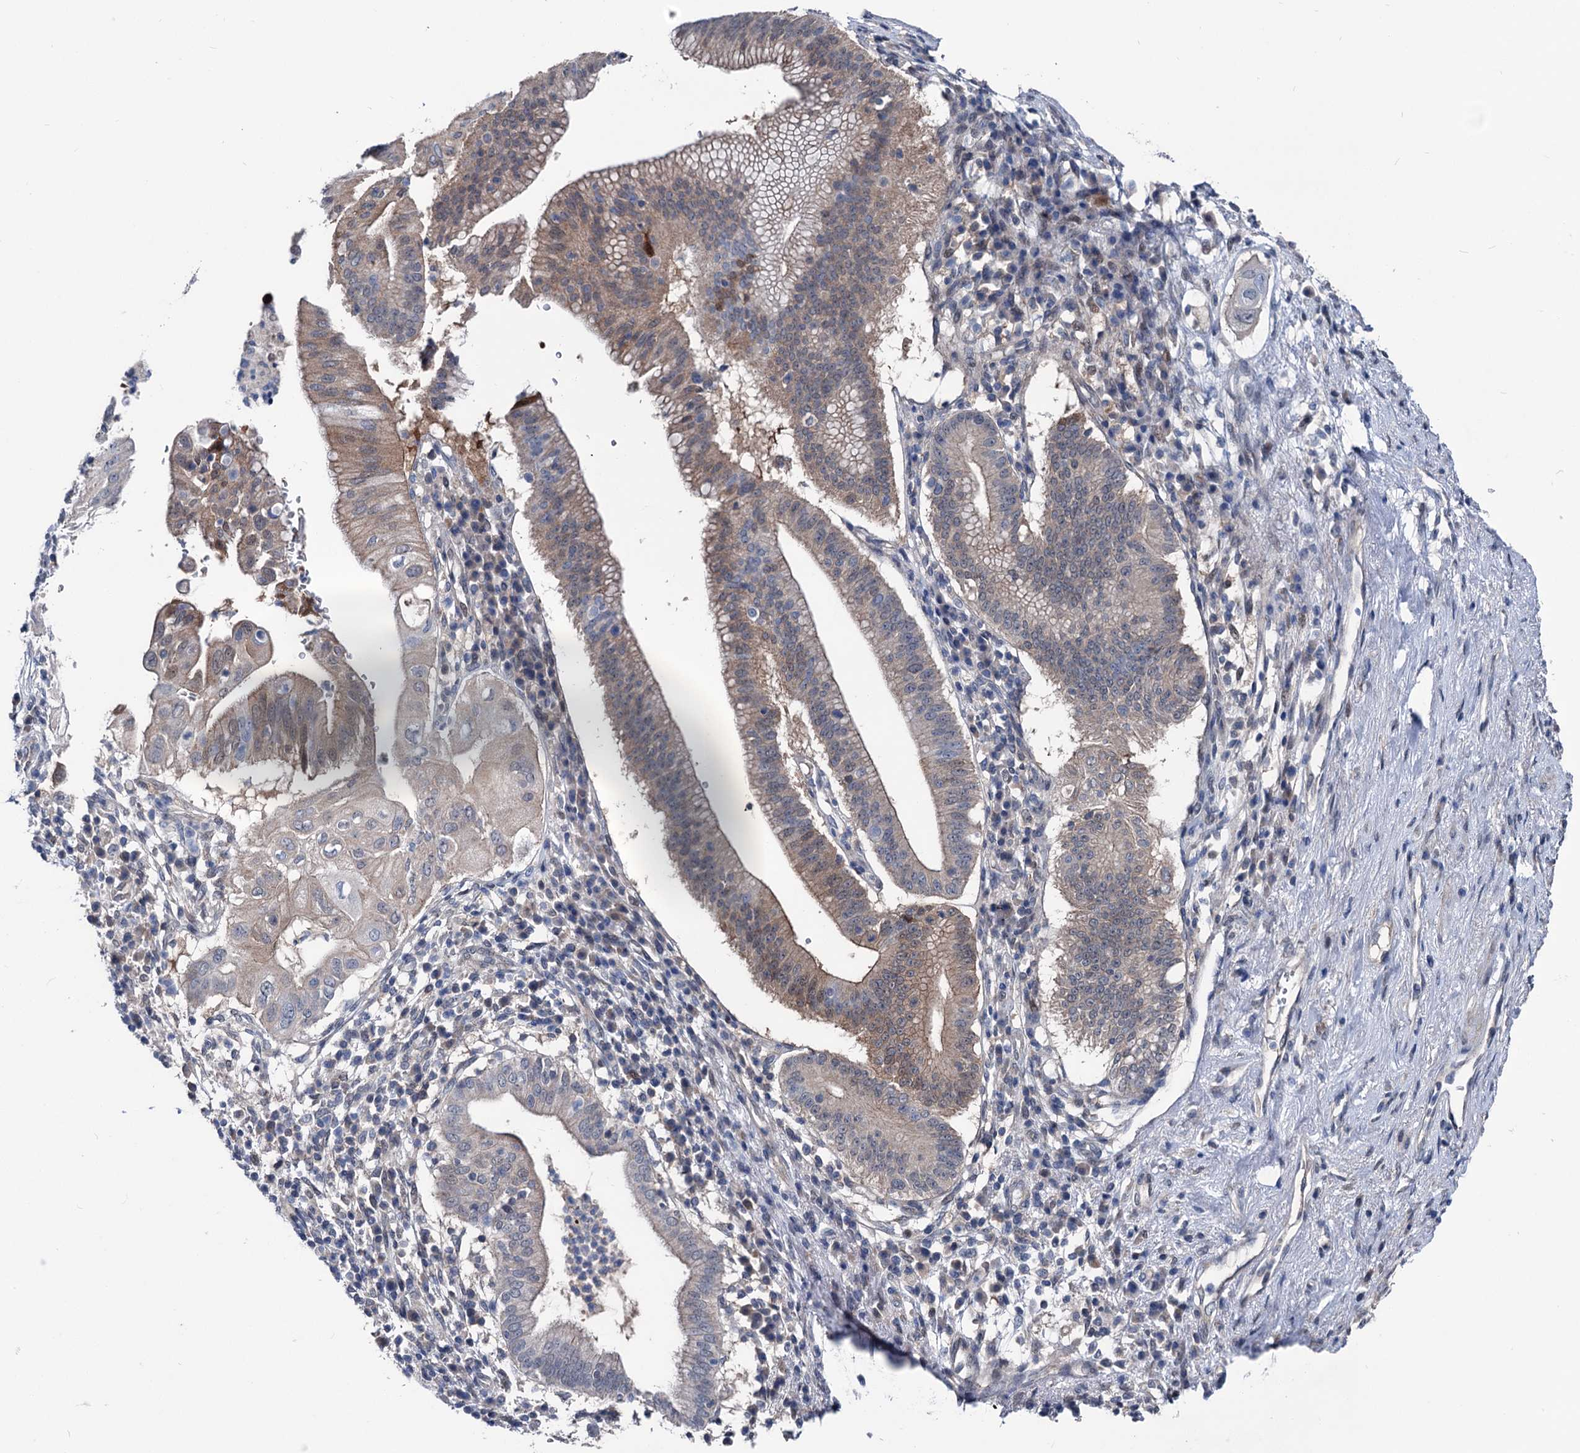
{"staining": {"intensity": "moderate", "quantity": "25%-75%", "location": "cytoplasmic/membranous,nuclear"}, "tissue": "pancreatic cancer", "cell_type": "Tumor cells", "image_type": "cancer", "snomed": [{"axis": "morphology", "description": "Adenocarcinoma, NOS"}, {"axis": "topography", "description": "Pancreas"}], "caption": "Immunohistochemical staining of pancreatic cancer reveals moderate cytoplasmic/membranous and nuclear protein staining in about 25%-75% of tumor cells.", "gene": "GLO1", "patient": {"sex": "male", "age": 68}}